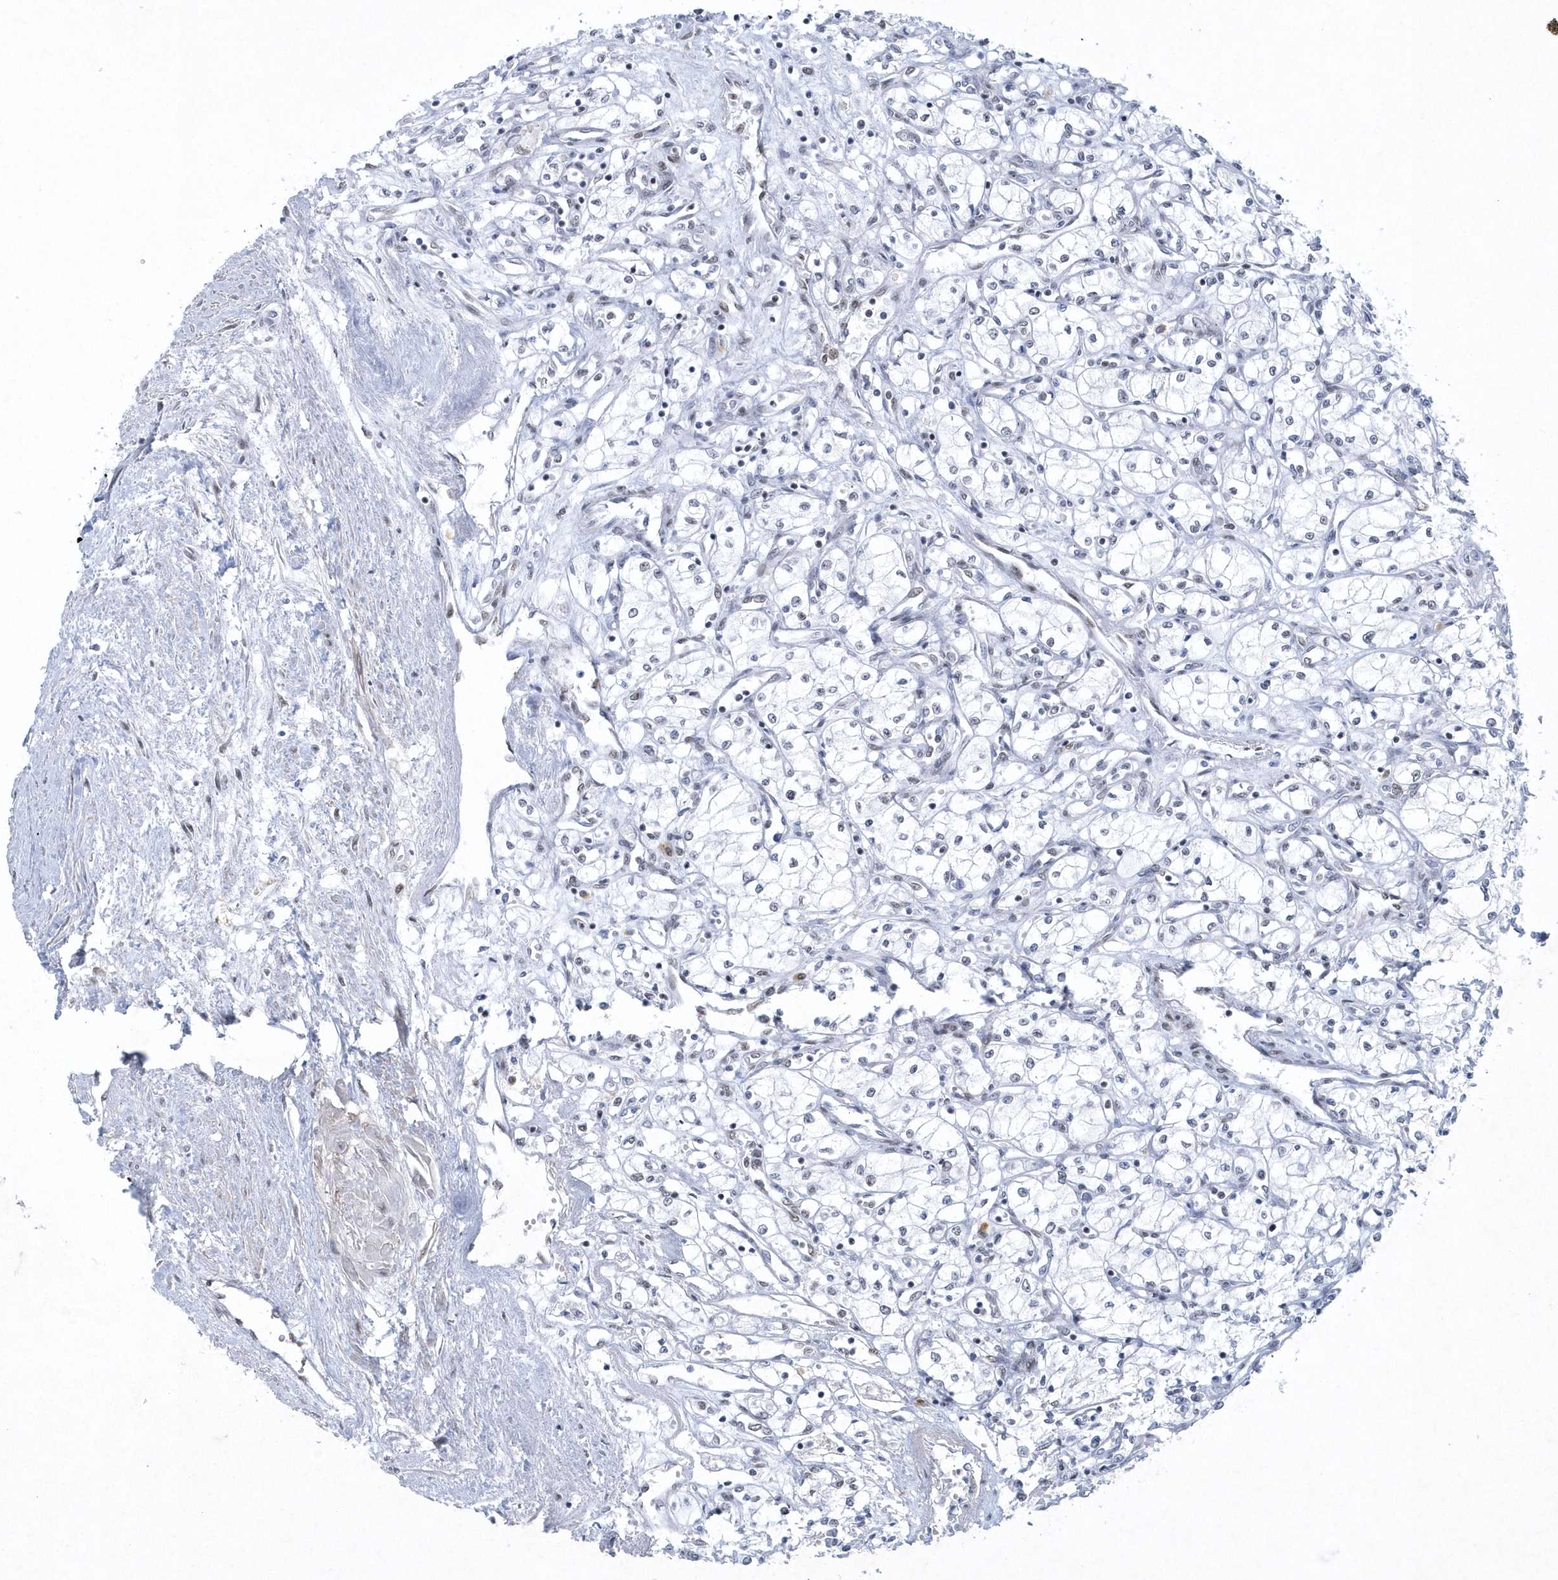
{"staining": {"intensity": "negative", "quantity": "none", "location": "none"}, "tissue": "renal cancer", "cell_type": "Tumor cells", "image_type": "cancer", "snomed": [{"axis": "morphology", "description": "Adenocarcinoma, NOS"}, {"axis": "topography", "description": "Kidney"}], "caption": "Tumor cells show no significant protein positivity in renal adenocarcinoma. (IHC, brightfield microscopy, high magnification).", "gene": "DCLRE1A", "patient": {"sex": "male", "age": 59}}